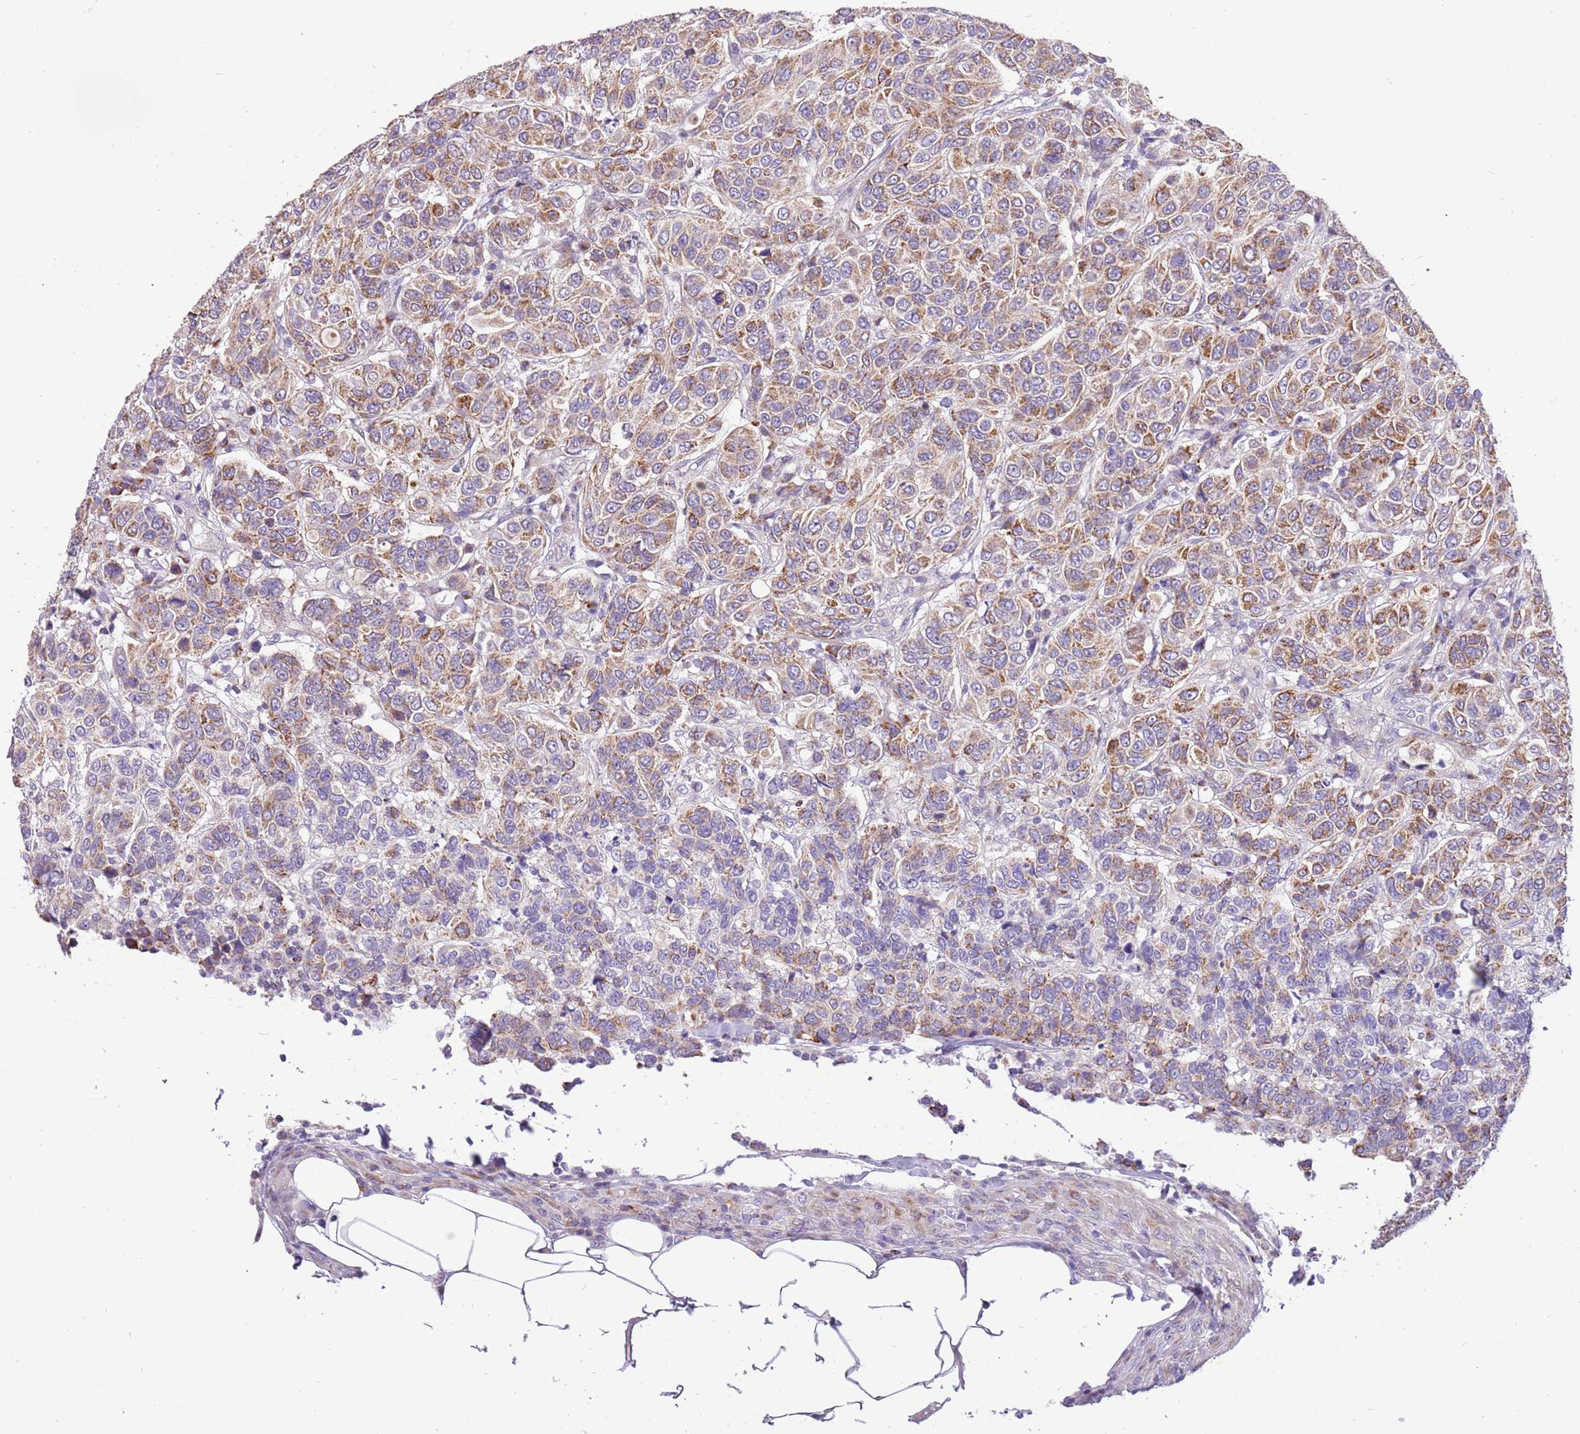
{"staining": {"intensity": "moderate", "quantity": "25%-75%", "location": "cytoplasmic/membranous"}, "tissue": "breast cancer", "cell_type": "Tumor cells", "image_type": "cancer", "snomed": [{"axis": "morphology", "description": "Duct carcinoma"}, {"axis": "topography", "description": "Breast"}], "caption": "DAB immunohistochemical staining of human invasive ductal carcinoma (breast) reveals moderate cytoplasmic/membranous protein staining in about 25%-75% of tumor cells.", "gene": "COX17", "patient": {"sex": "female", "age": 55}}